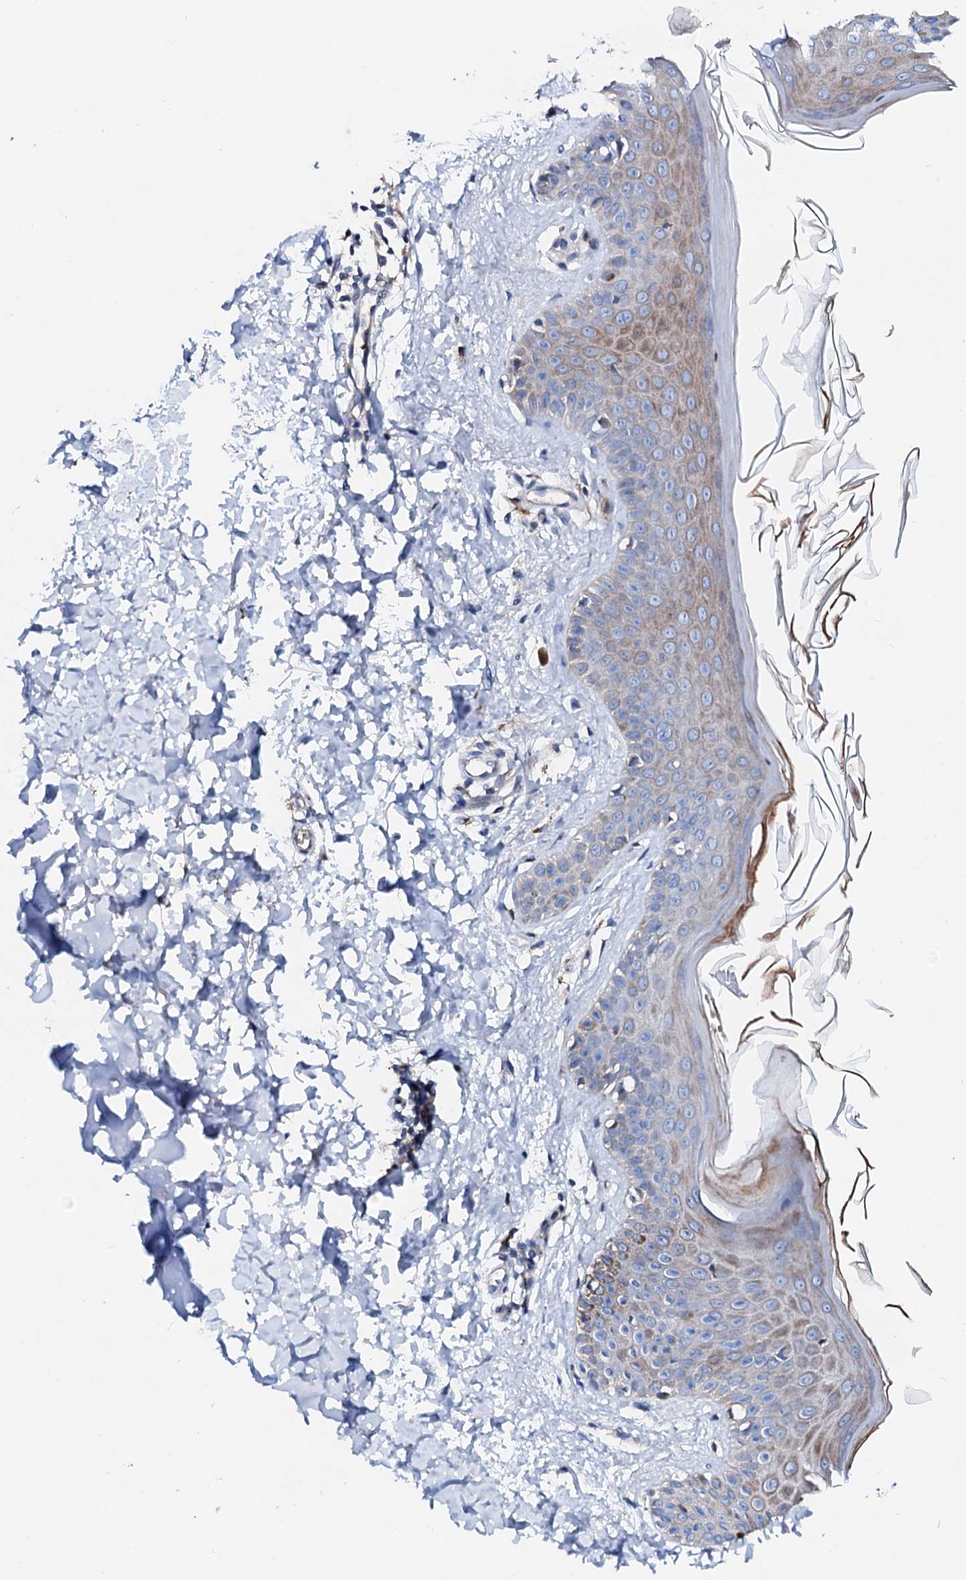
{"staining": {"intensity": "negative", "quantity": "none", "location": "none"}, "tissue": "skin", "cell_type": "Fibroblasts", "image_type": "normal", "snomed": [{"axis": "morphology", "description": "Normal tissue, NOS"}, {"axis": "topography", "description": "Skin"}], "caption": "High magnification brightfield microscopy of benign skin stained with DAB (brown) and counterstained with hematoxylin (blue): fibroblasts show no significant expression.", "gene": "SLC10A7", "patient": {"sex": "male", "age": 52}}